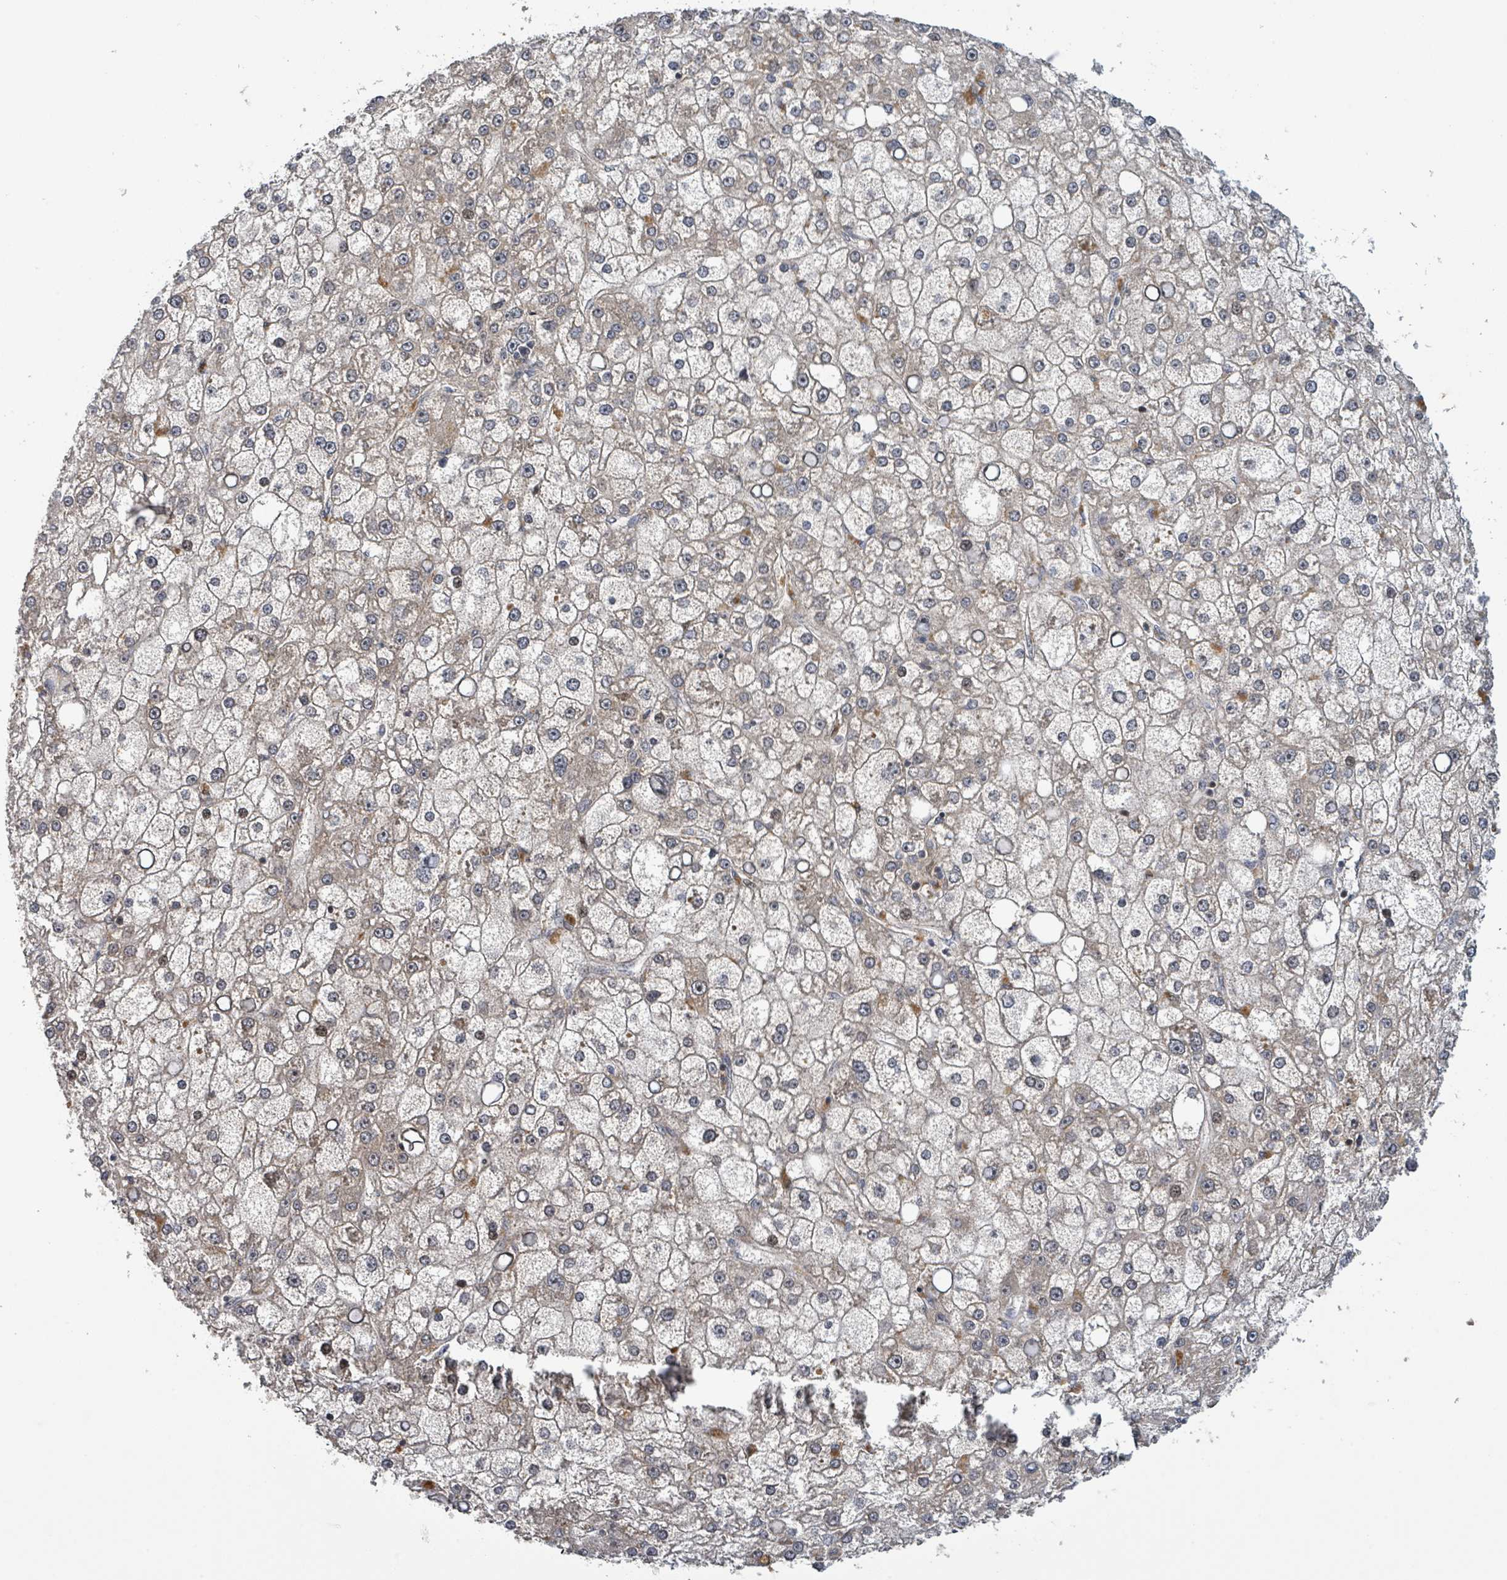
{"staining": {"intensity": "weak", "quantity": "<25%", "location": "cytoplasmic/membranous"}, "tissue": "liver cancer", "cell_type": "Tumor cells", "image_type": "cancer", "snomed": [{"axis": "morphology", "description": "Carcinoma, Hepatocellular, NOS"}, {"axis": "topography", "description": "Liver"}], "caption": "The immunohistochemistry (IHC) photomicrograph has no significant positivity in tumor cells of liver cancer (hepatocellular carcinoma) tissue.", "gene": "ITGA11", "patient": {"sex": "male", "age": 67}}